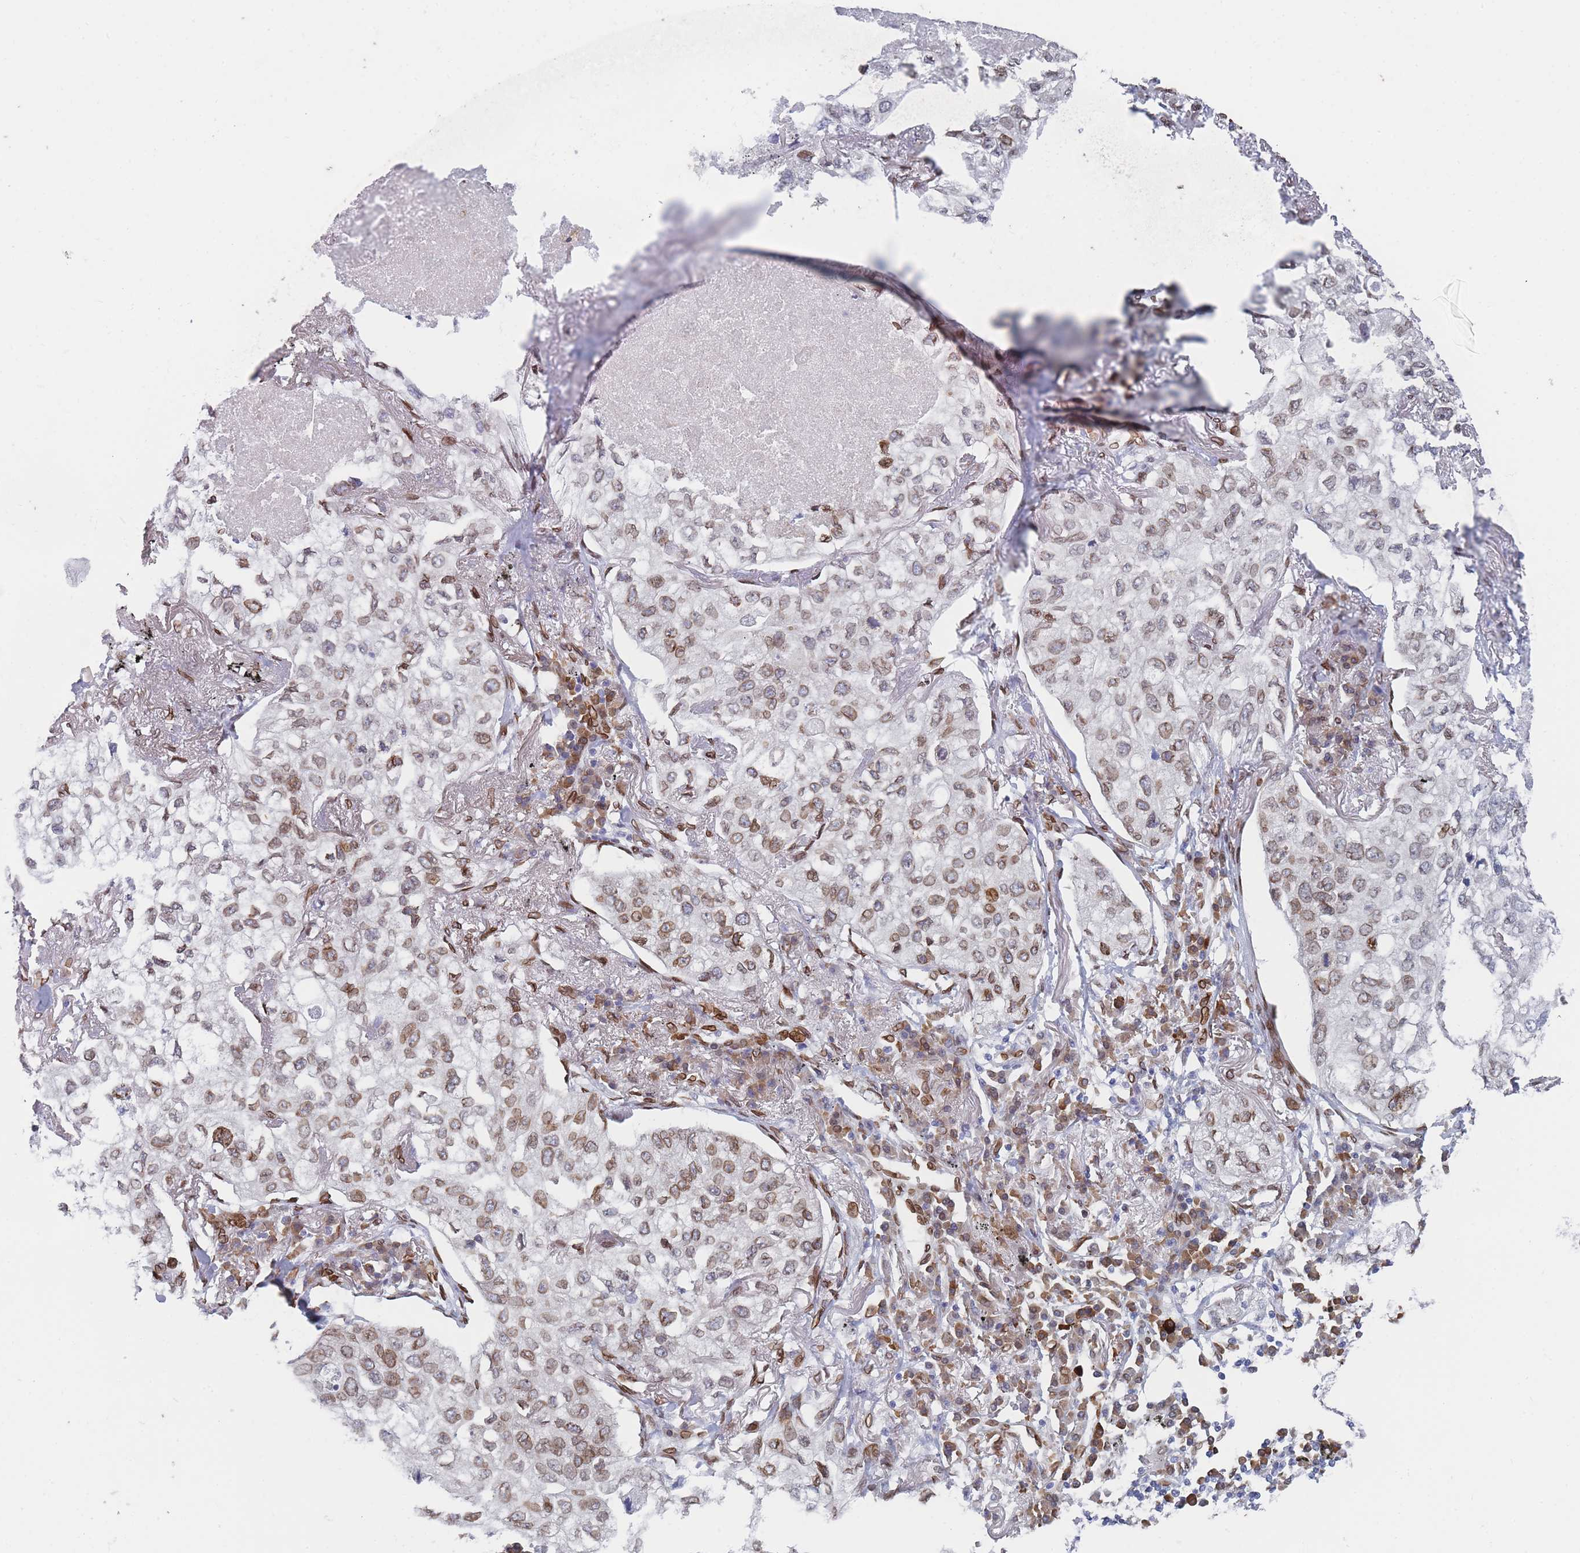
{"staining": {"intensity": "moderate", "quantity": "25%-75%", "location": "cytoplasmic/membranous,nuclear"}, "tissue": "lung cancer", "cell_type": "Tumor cells", "image_type": "cancer", "snomed": [{"axis": "morphology", "description": "Adenocarcinoma, NOS"}, {"axis": "topography", "description": "Lung"}], "caption": "Brown immunohistochemical staining in human lung cancer (adenocarcinoma) demonstrates moderate cytoplasmic/membranous and nuclear positivity in approximately 25%-75% of tumor cells.", "gene": "ZBTB1", "patient": {"sex": "male", "age": 65}}